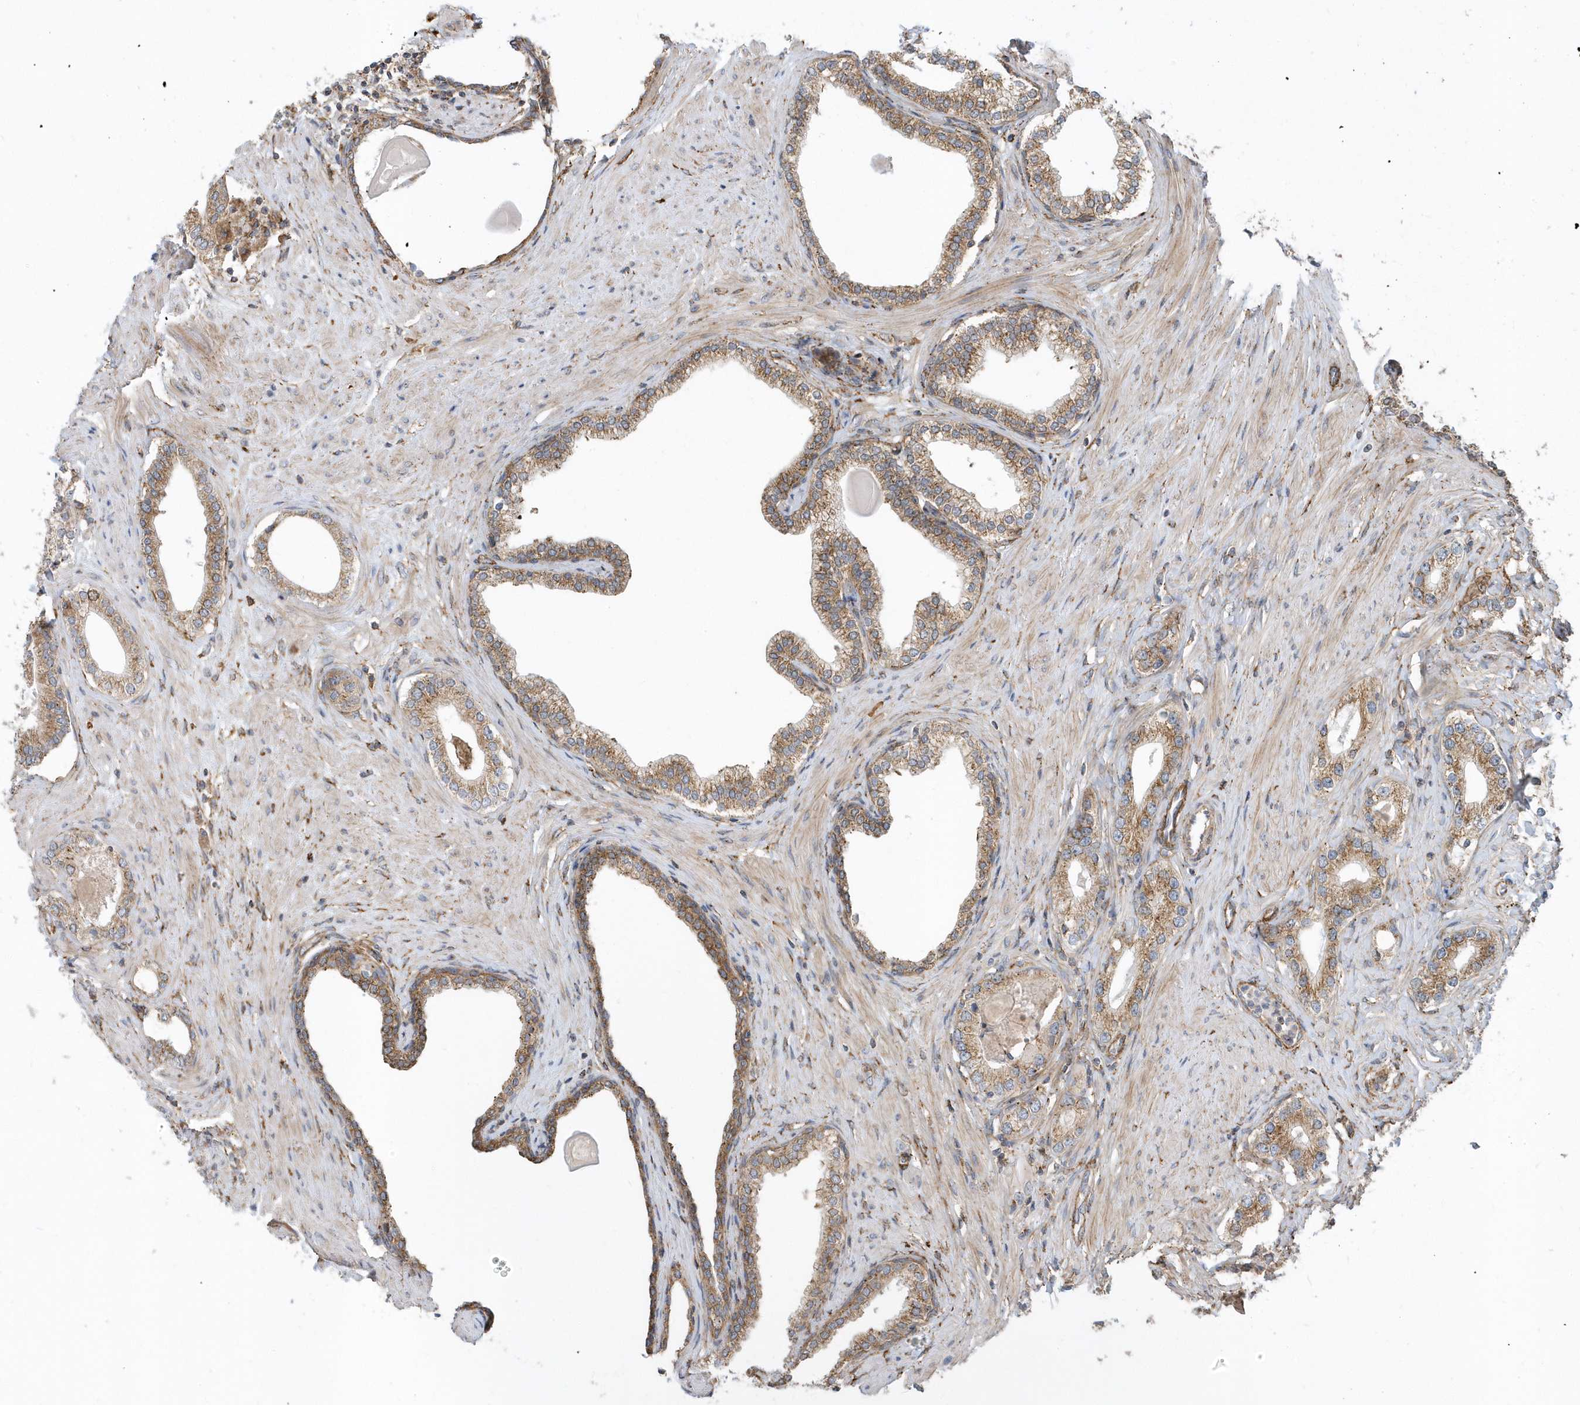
{"staining": {"intensity": "moderate", "quantity": ">75%", "location": "cytoplasmic/membranous"}, "tissue": "prostate cancer", "cell_type": "Tumor cells", "image_type": "cancer", "snomed": [{"axis": "morphology", "description": "Adenocarcinoma, High grade"}, {"axis": "topography", "description": "Prostate"}], "caption": "Approximately >75% of tumor cells in prostate cancer demonstrate moderate cytoplasmic/membranous protein staining as visualized by brown immunohistochemical staining.", "gene": "HRH4", "patient": {"sex": "male", "age": 63}}